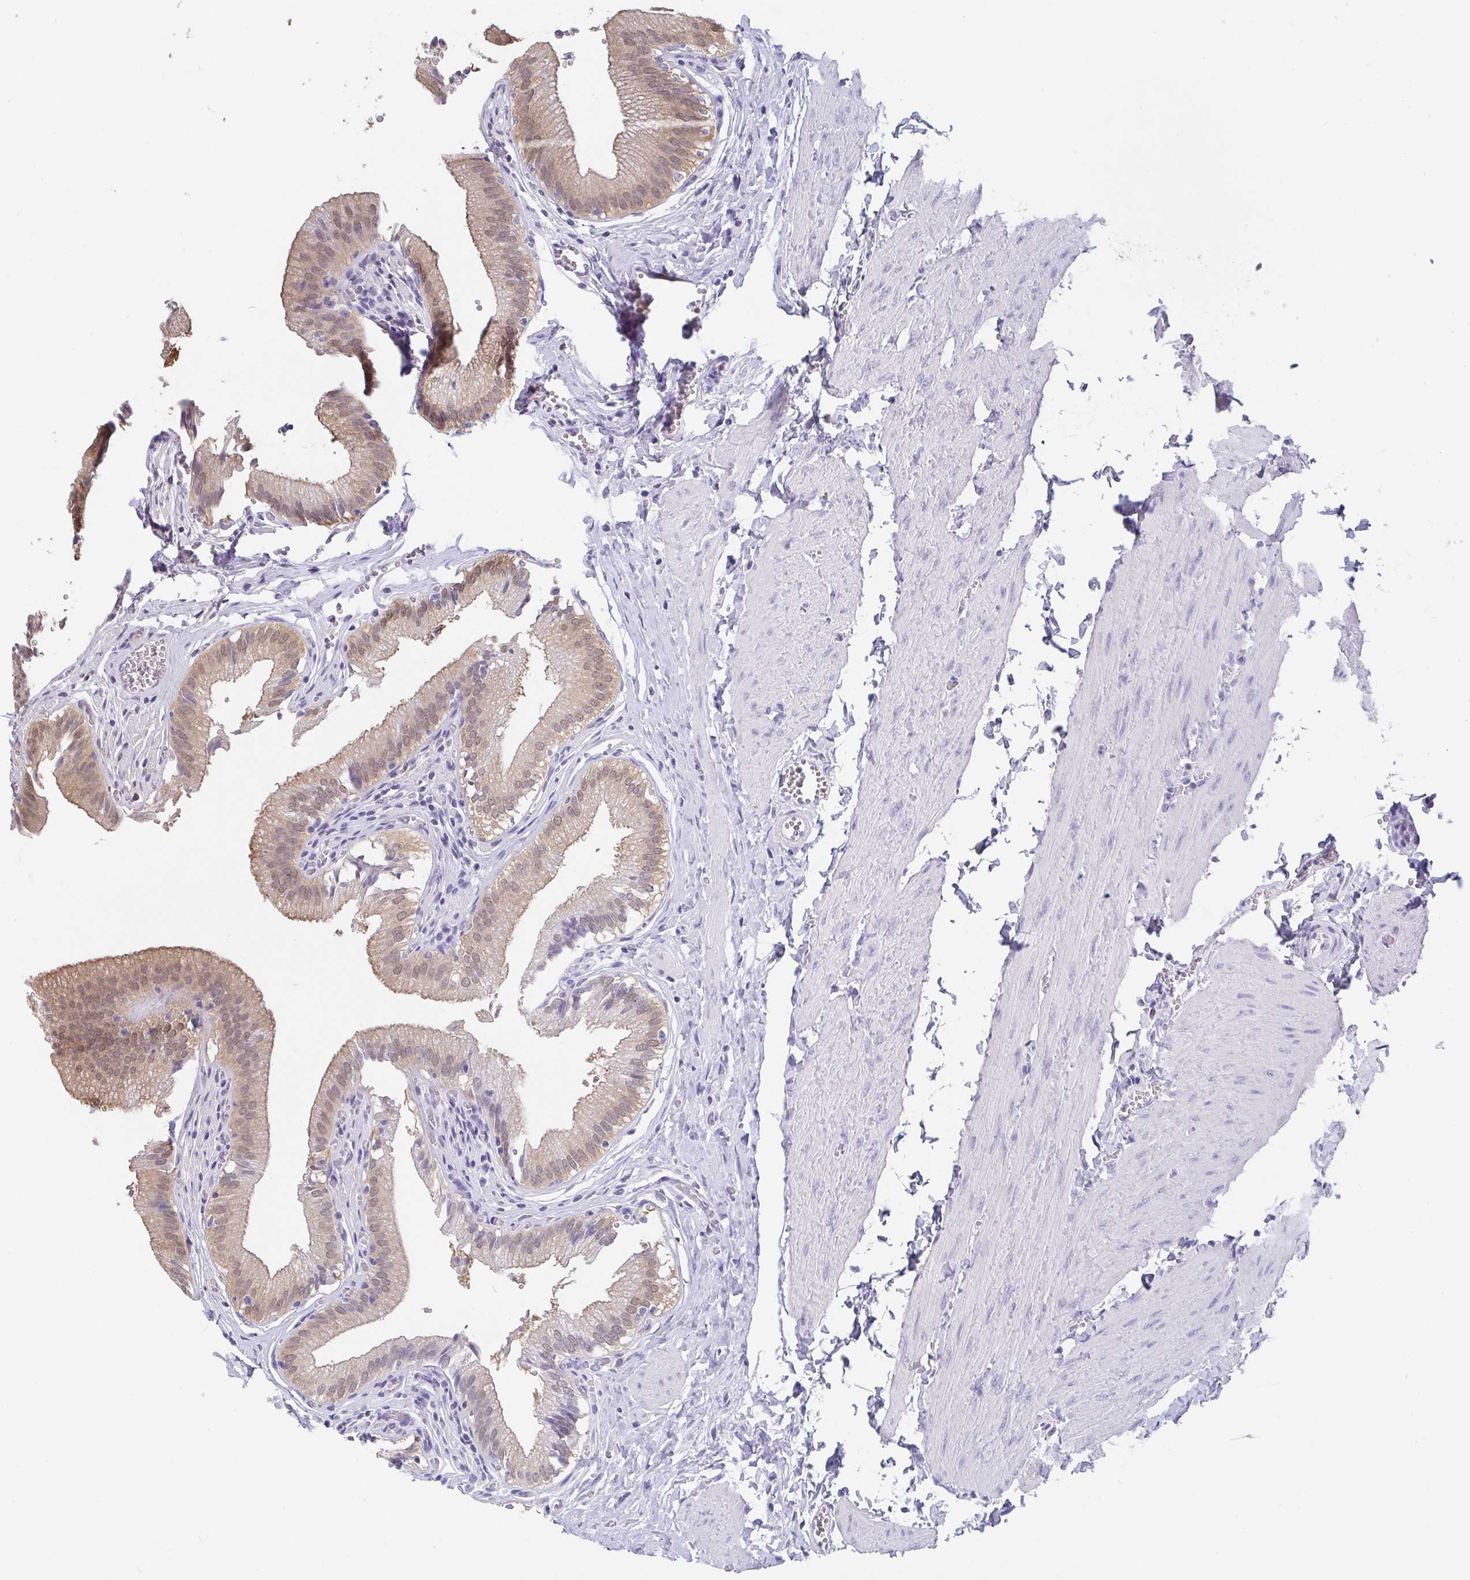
{"staining": {"intensity": "weak", "quantity": ">75%", "location": "cytoplasmic/membranous,nuclear"}, "tissue": "gallbladder", "cell_type": "Glandular cells", "image_type": "normal", "snomed": [{"axis": "morphology", "description": "Normal tissue, NOS"}, {"axis": "topography", "description": "Gallbladder"}, {"axis": "topography", "description": "Peripheral nerve tissue"}], "caption": "High-magnification brightfield microscopy of normal gallbladder stained with DAB (brown) and counterstained with hematoxylin (blue). glandular cells exhibit weak cytoplasmic/membranous,nuclear staining is identified in approximately>75% of cells. Using DAB (3,3'-diaminobenzidine) (brown) and hematoxylin (blue) stains, captured at high magnification using brightfield microscopy.", "gene": "IDH1", "patient": {"sex": "male", "age": 17}}